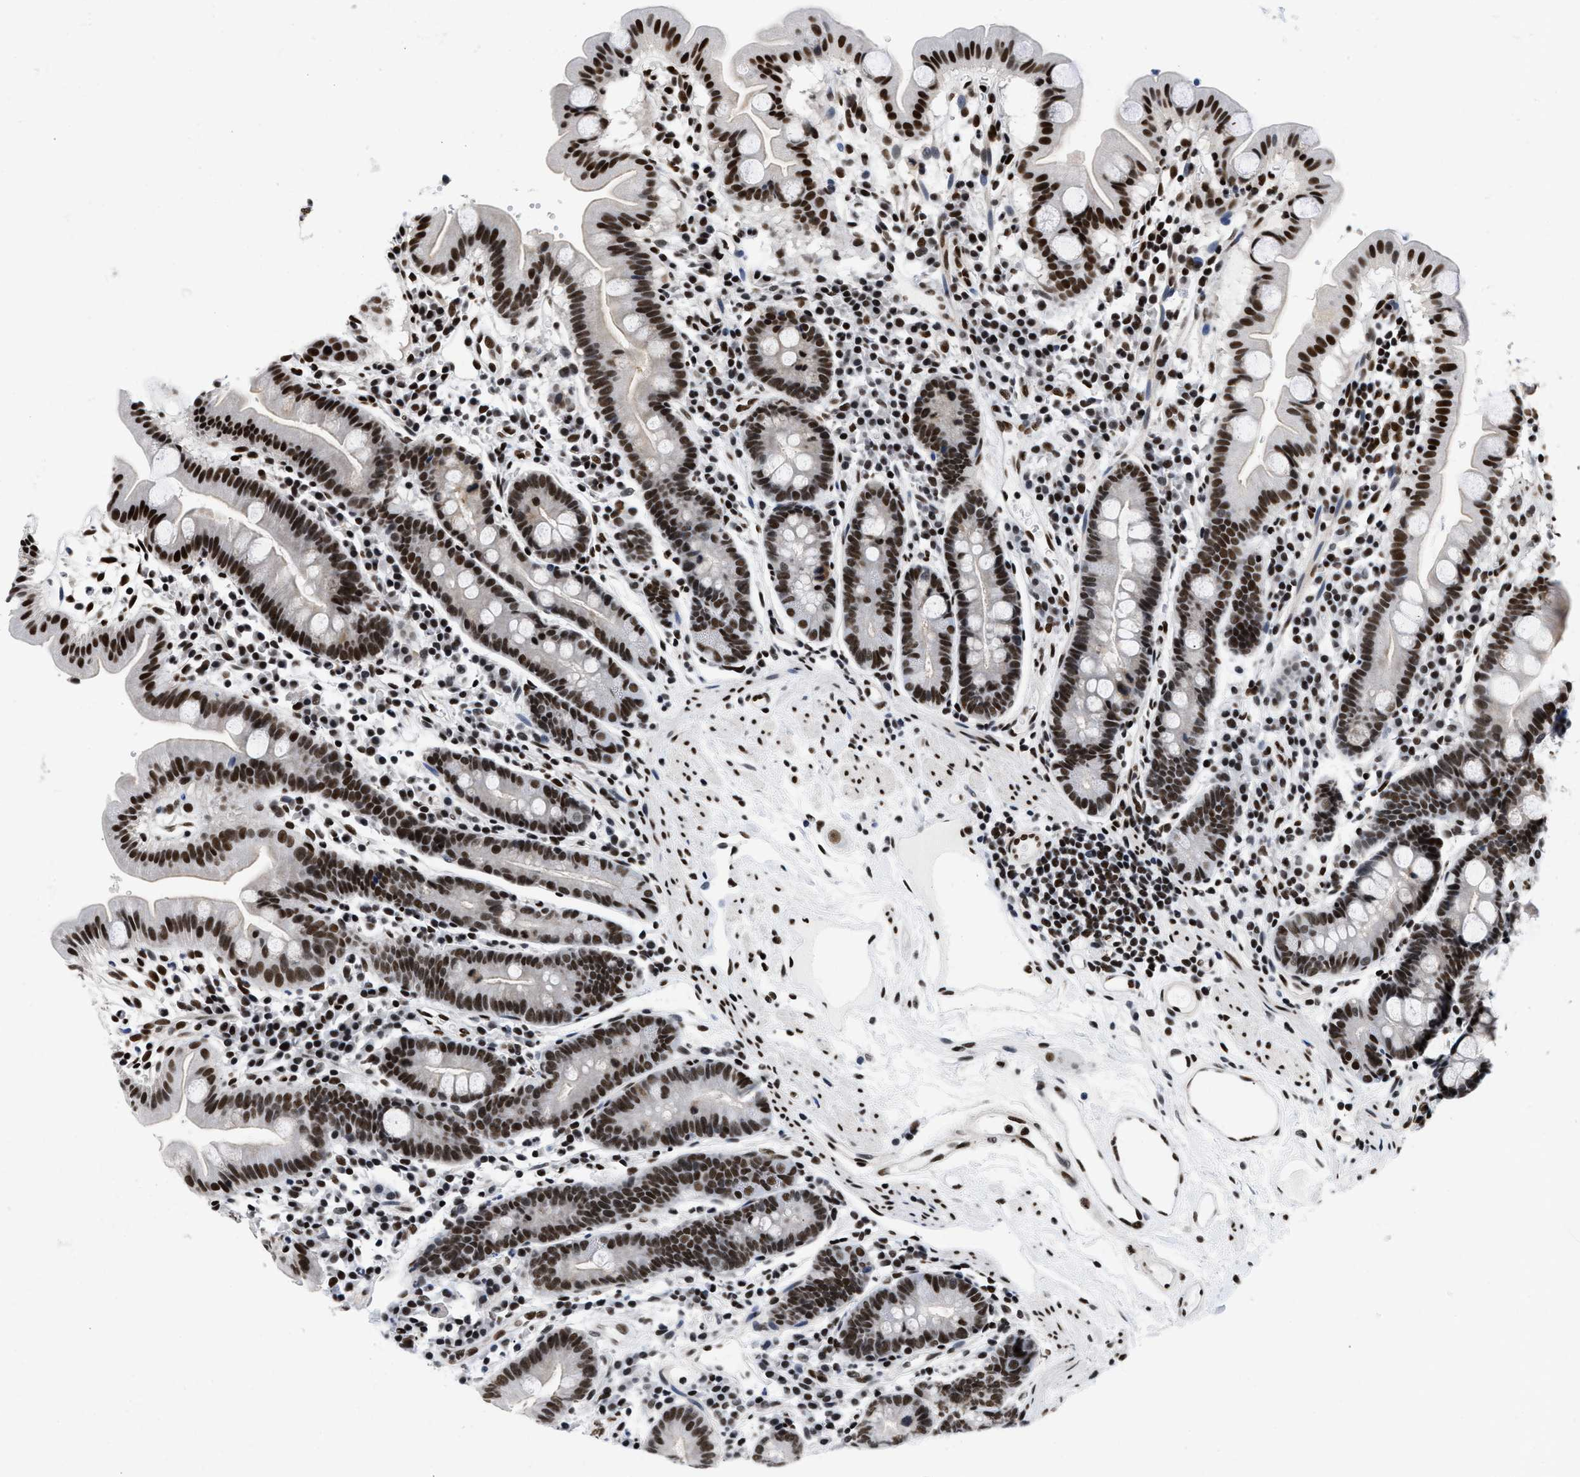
{"staining": {"intensity": "strong", "quantity": ">75%", "location": "nuclear"}, "tissue": "duodenum", "cell_type": "Glandular cells", "image_type": "normal", "snomed": [{"axis": "morphology", "description": "Normal tissue, NOS"}, {"axis": "topography", "description": "Duodenum"}], "caption": "Strong nuclear staining for a protein is identified in approximately >75% of glandular cells of unremarkable duodenum using immunohistochemistry.", "gene": "CREB1", "patient": {"sex": "male", "age": 50}}